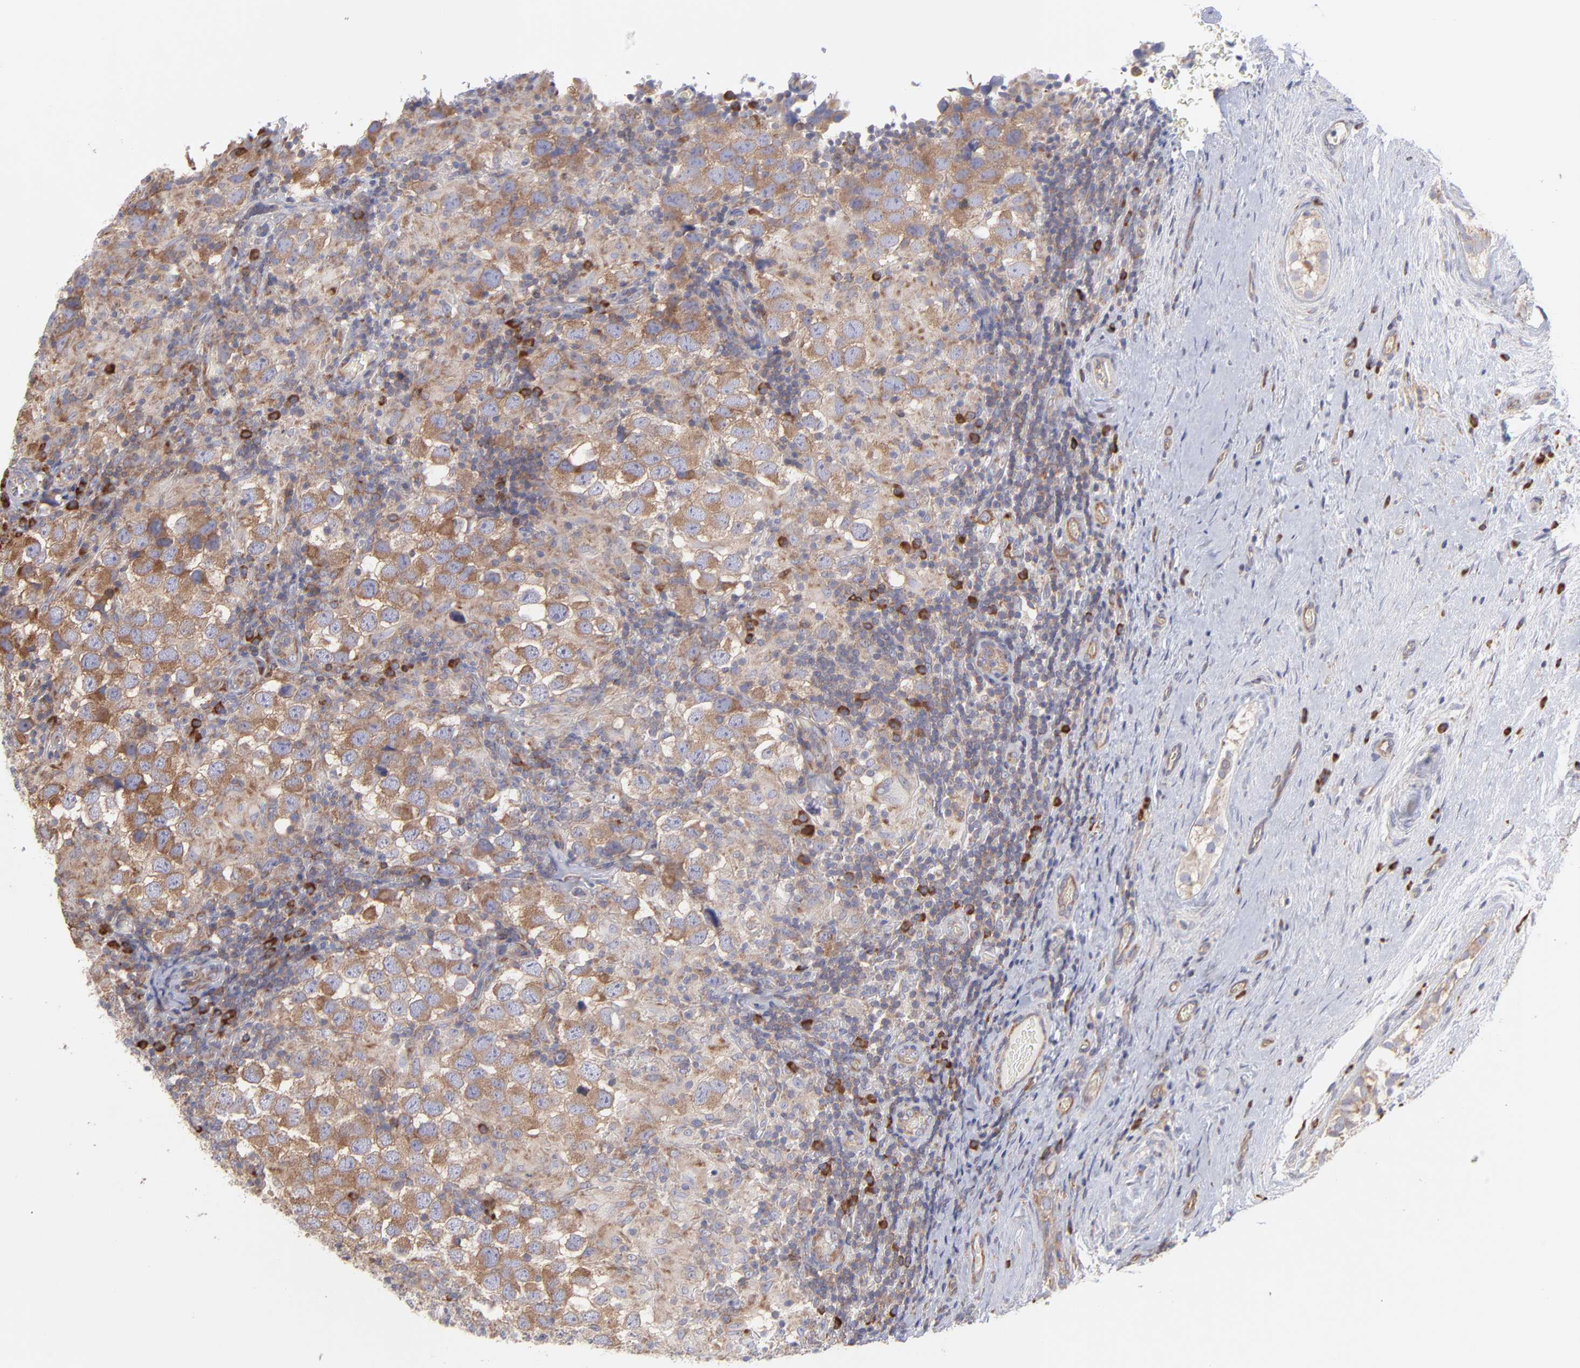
{"staining": {"intensity": "moderate", "quantity": "25%-75%", "location": "cytoplasmic/membranous"}, "tissue": "testis cancer", "cell_type": "Tumor cells", "image_type": "cancer", "snomed": [{"axis": "morphology", "description": "Carcinoma, Embryonal, NOS"}, {"axis": "topography", "description": "Testis"}], "caption": "There is medium levels of moderate cytoplasmic/membranous positivity in tumor cells of testis embryonal carcinoma, as demonstrated by immunohistochemical staining (brown color).", "gene": "RPLP0", "patient": {"sex": "male", "age": 21}}